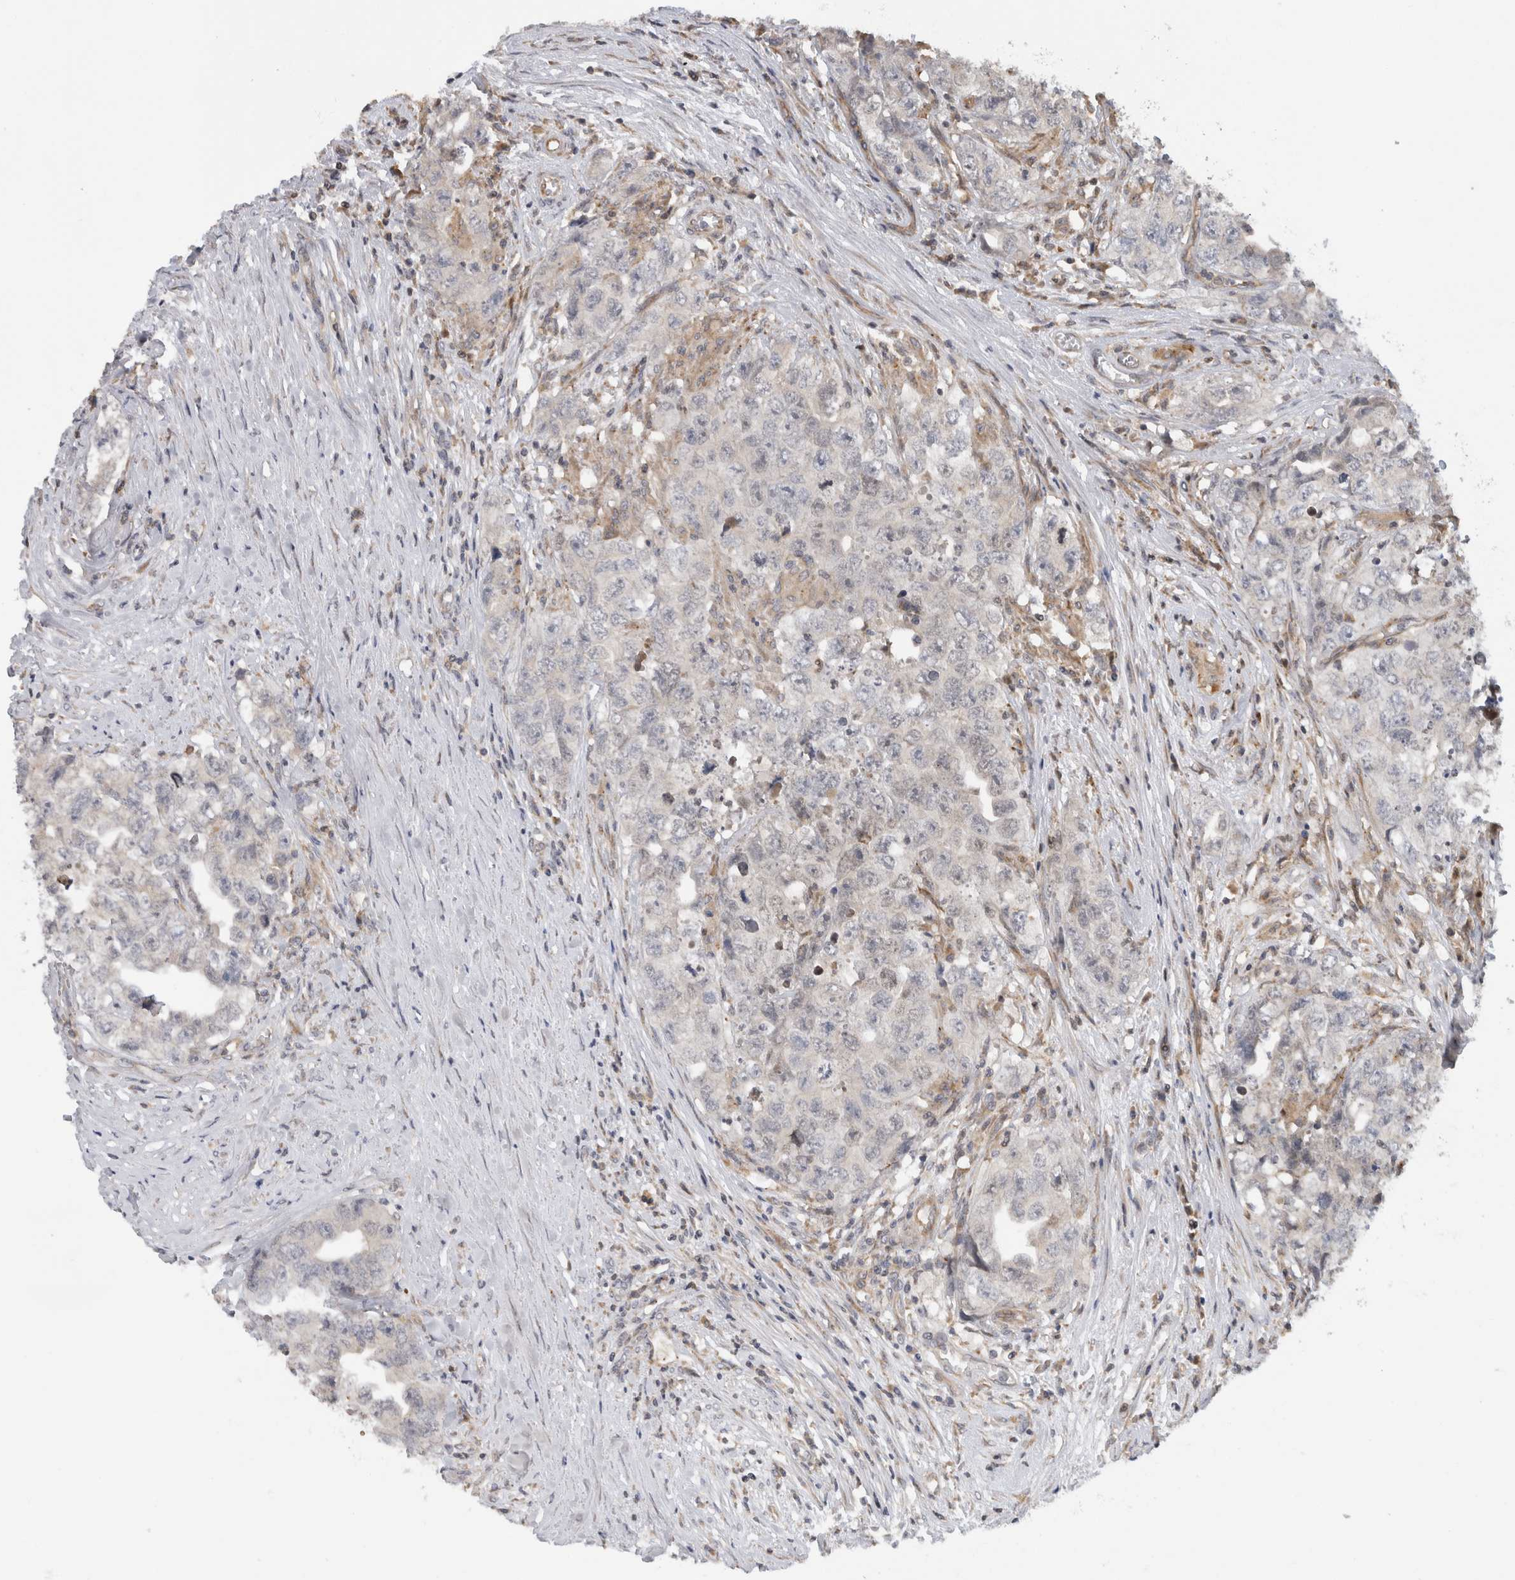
{"staining": {"intensity": "negative", "quantity": "none", "location": "none"}, "tissue": "testis cancer", "cell_type": "Tumor cells", "image_type": "cancer", "snomed": [{"axis": "morphology", "description": "Seminoma, NOS"}, {"axis": "morphology", "description": "Carcinoma, Embryonal, NOS"}, {"axis": "topography", "description": "Testis"}], "caption": "Testis embryonal carcinoma was stained to show a protein in brown. There is no significant positivity in tumor cells. (IHC, brightfield microscopy, high magnification).", "gene": "PARP6", "patient": {"sex": "male", "age": 43}}